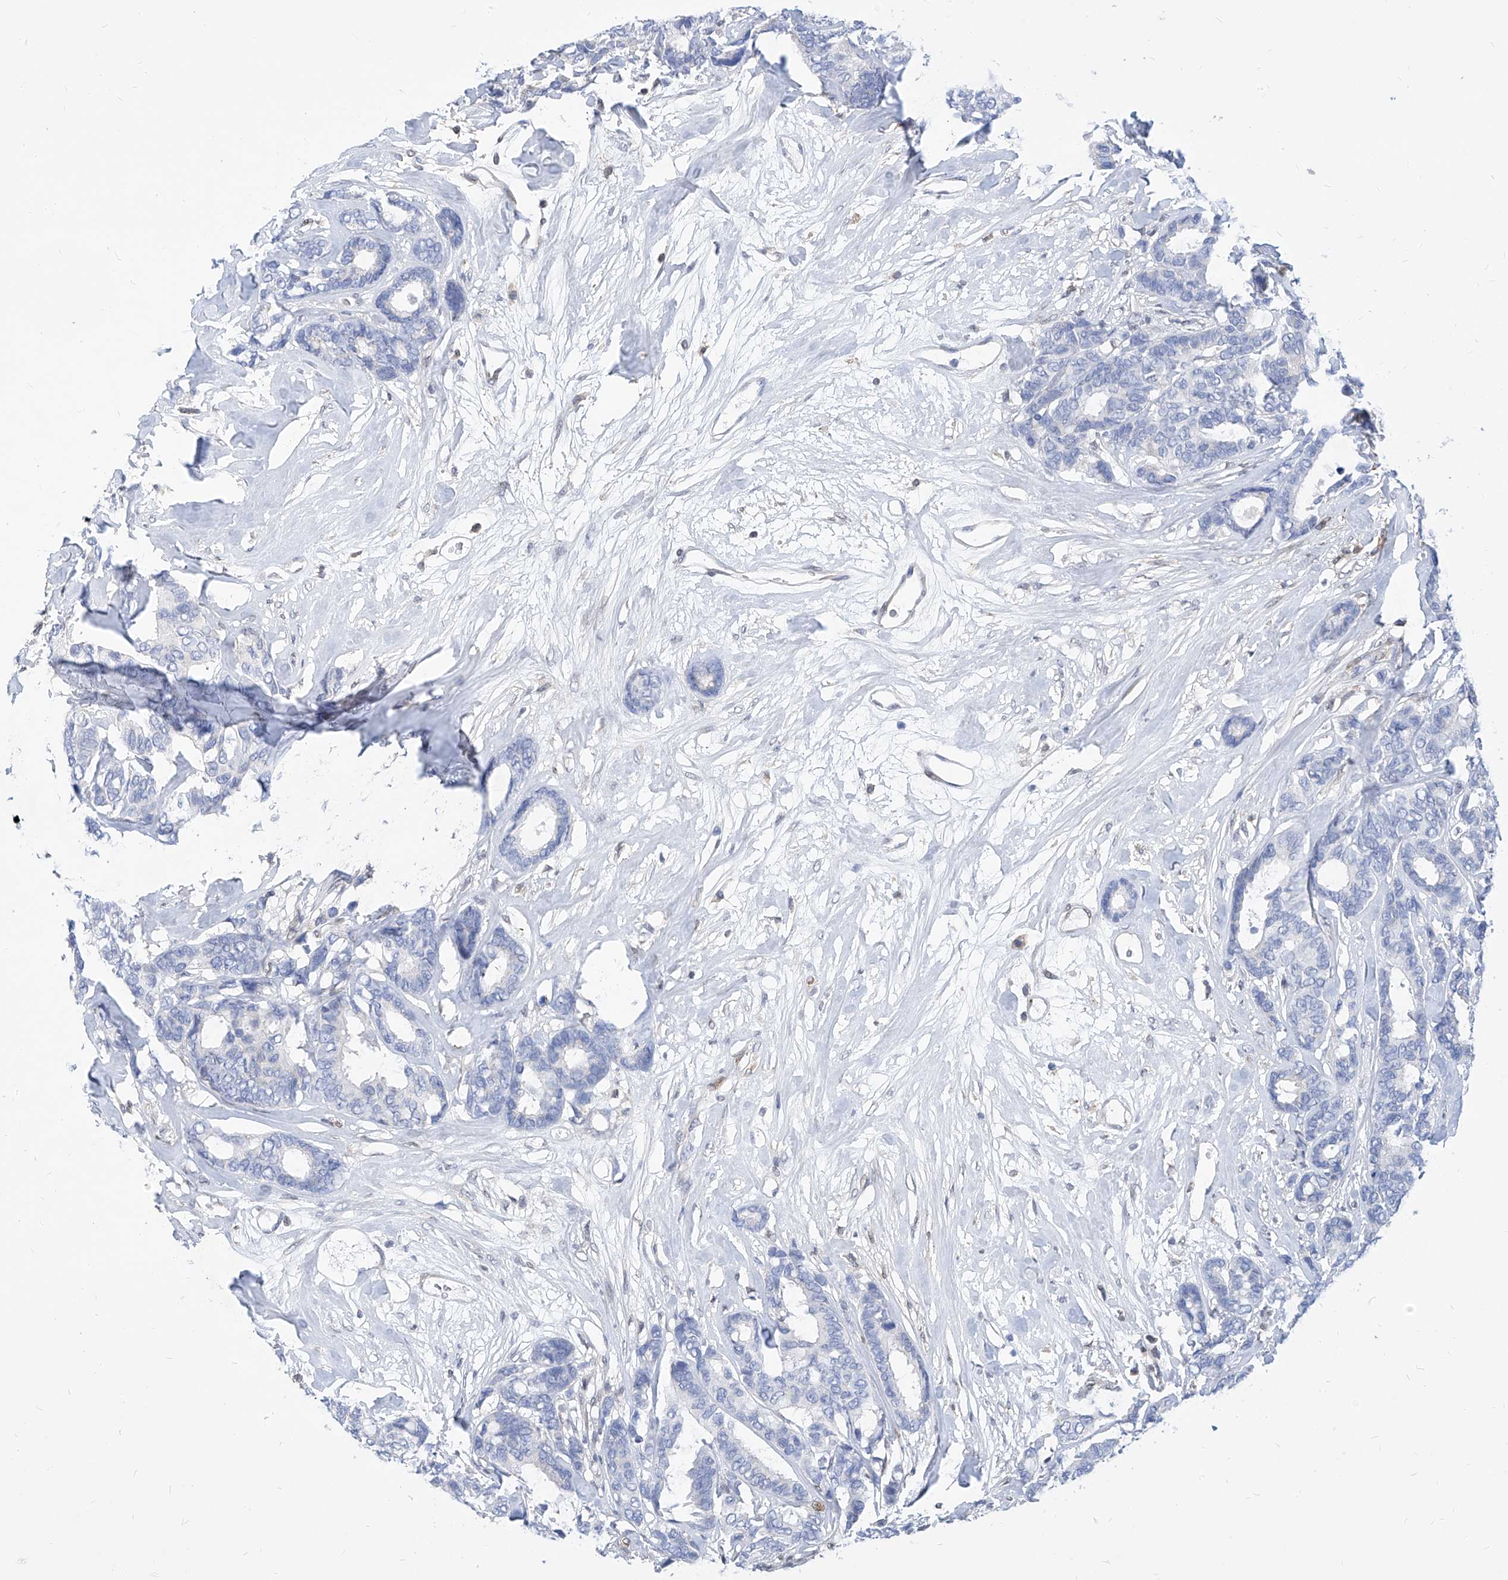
{"staining": {"intensity": "negative", "quantity": "none", "location": "none"}, "tissue": "breast cancer", "cell_type": "Tumor cells", "image_type": "cancer", "snomed": [{"axis": "morphology", "description": "Duct carcinoma"}, {"axis": "topography", "description": "Breast"}], "caption": "Breast cancer was stained to show a protein in brown. There is no significant staining in tumor cells.", "gene": "MX2", "patient": {"sex": "female", "age": 87}}